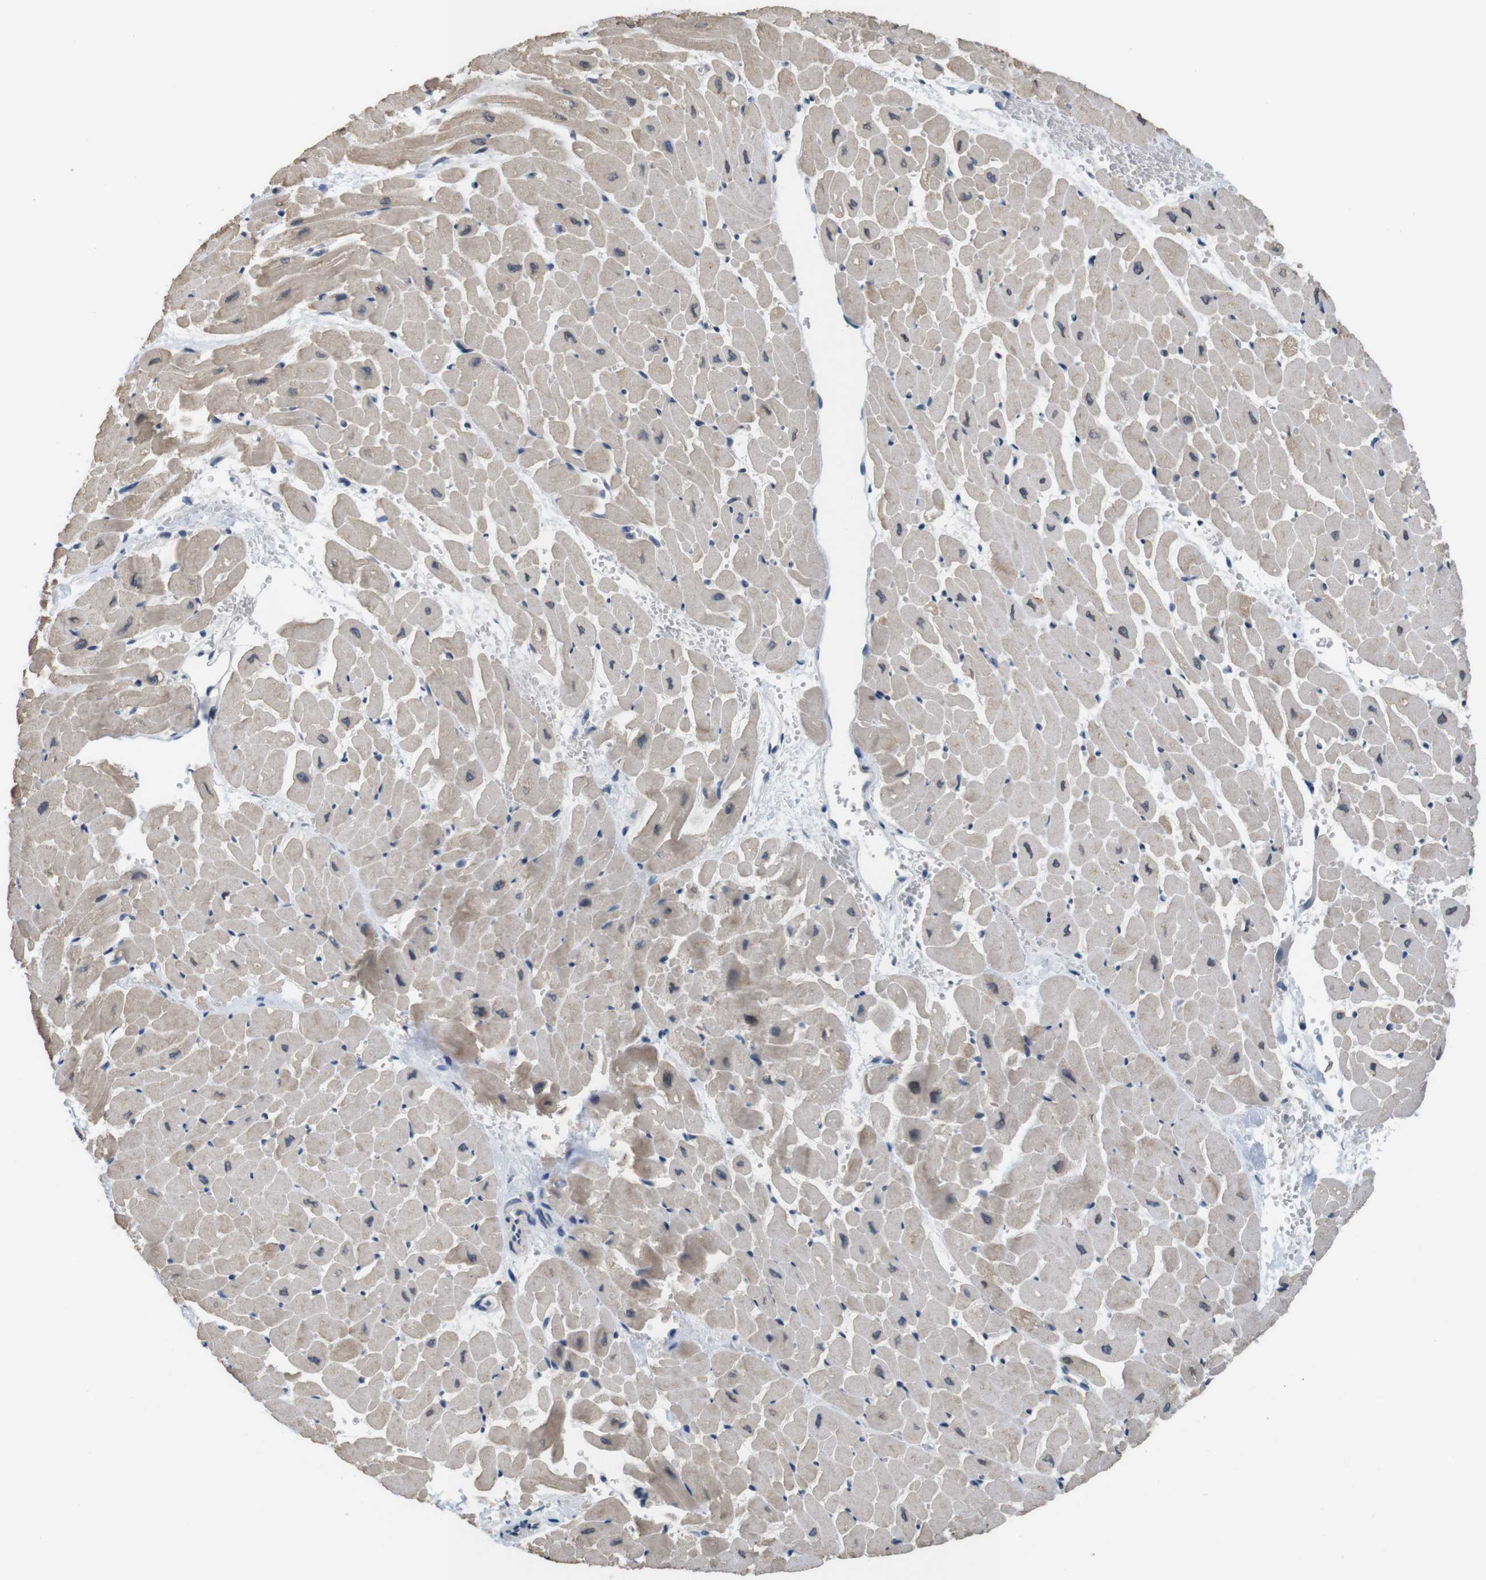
{"staining": {"intensity": "weak", "quantity": "25%-75%", "location": "cytoplasmic/membranous"}, "tissue": "heart muscle", "cell_type": "Cardiomyocytes", "image_type": "normal", "snomed": [{"axis": "morphology", "description": "Normal tissue, NOS"}, {"axis": "topography", "description": "Heart"}], "caption": "High-magnification brightfield microscopy of benign heart muscle stained with DAB (3,3'-diaminobenzidine) (brown) and counterstained with hematoxylin (blue). cardiomyocytes exhibit weak cytoplasmic/membranous expression is present in about25%-75% of cells.", "gene": "SMCO2", "patient": {"sex": "male", "age": 45}}